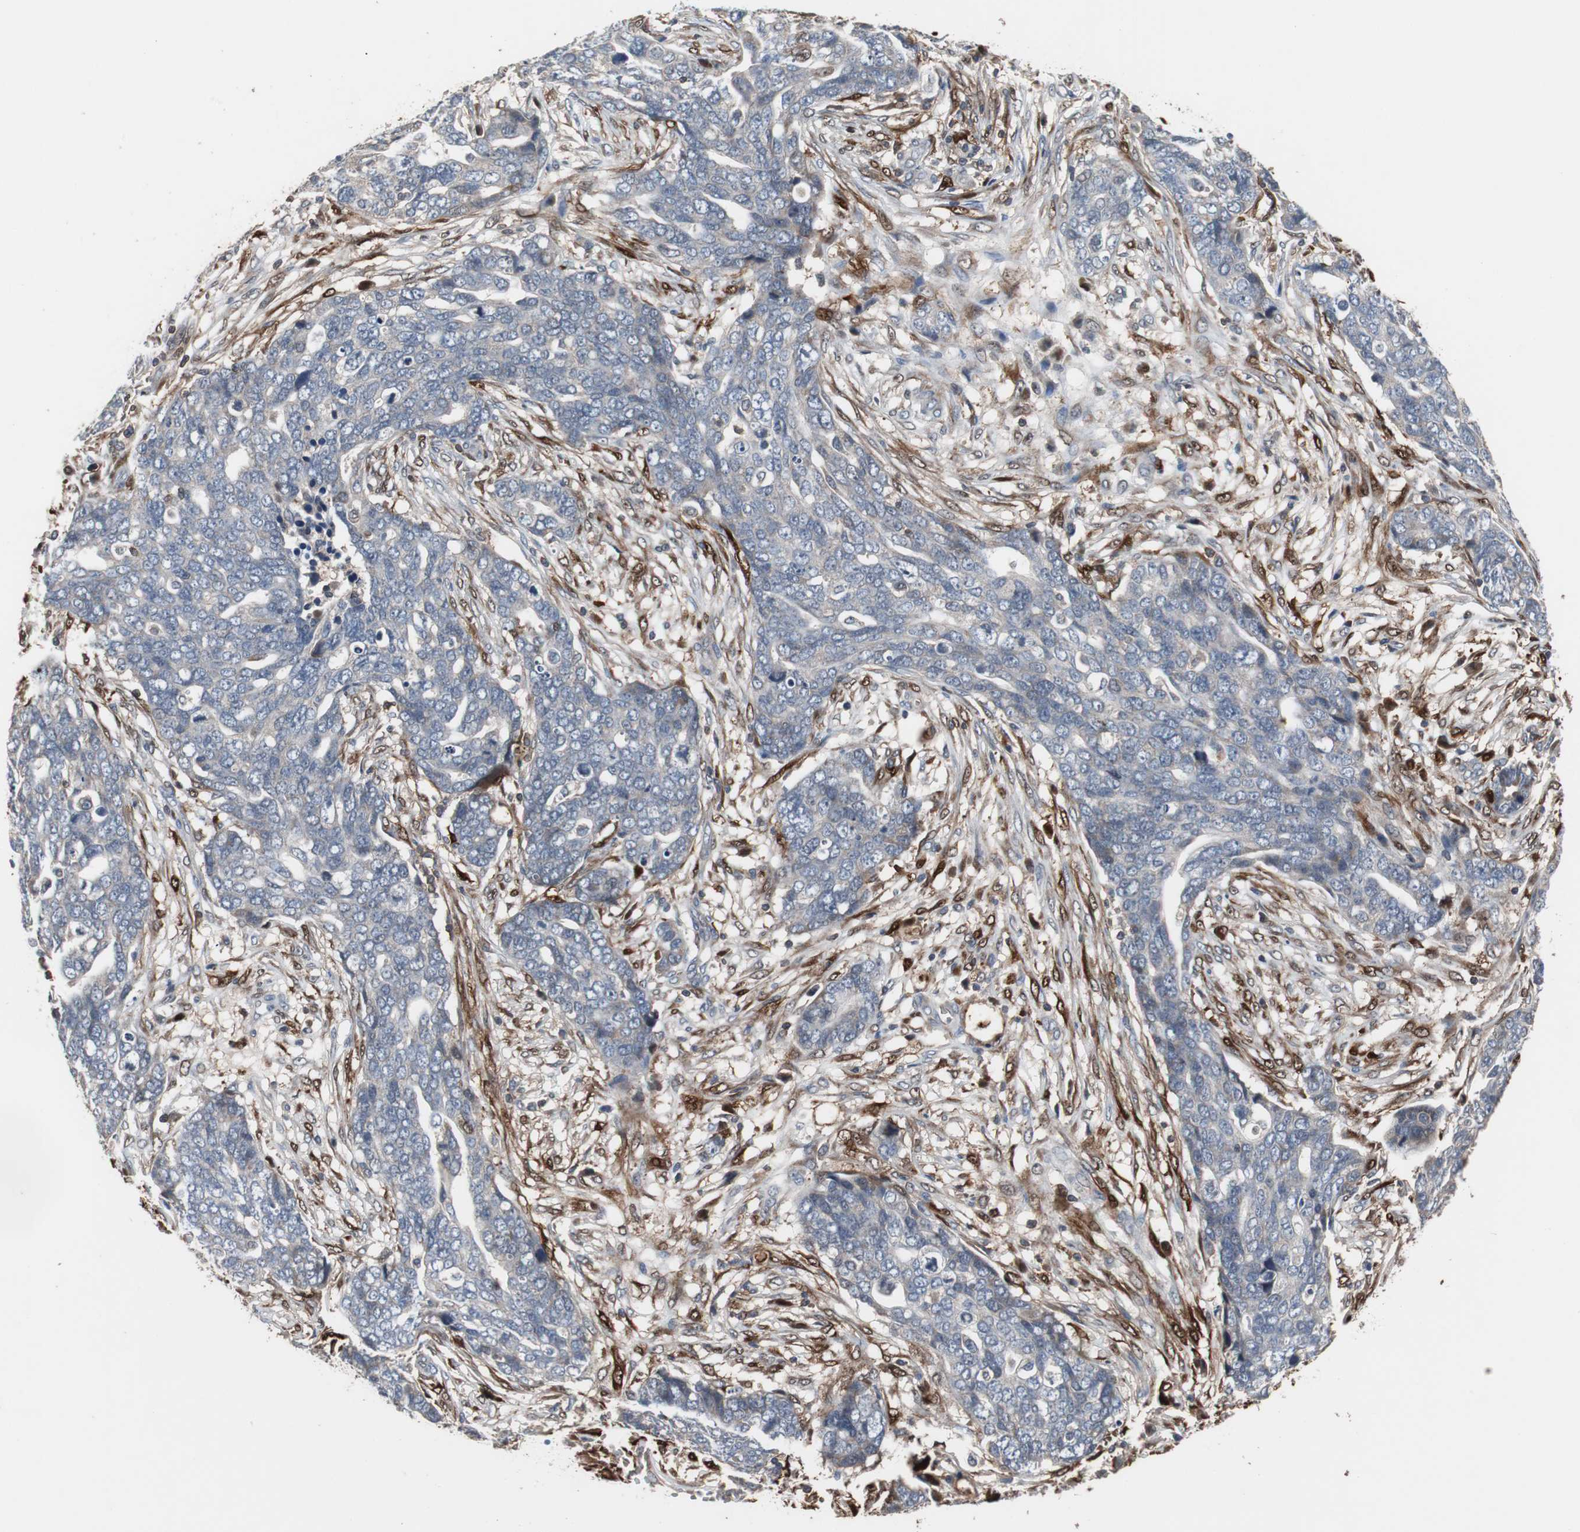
{"staining": {"intensity": "negative", "quantity": "none", "location": "none"}, "tissue": "ovarian cancer", "cell_type": "Tumor cells", "image_type": "cancer", "snomed": [{"axis": "morphology", "description": "Normal tissue, NOS"}, {"axis": "morphology", "description": "Cystadenocarcinoma, serous, NOS"}, {"axis": "topography", "description": "Fallopian tube"}, {"axis": "topography", "description": "Ovary"}], "caption": "This micrograph is of ovarian cancer (serous cystadenocarcinoma) stained with immunohistochemistry (IHC) to label a protein in brown with the nuclei are counter-stained blue. There is no expression in tumor cells. Brightfield microscopy of immunohistochemistry stained with DAB (brown) and hematoxylin (blue), captured at high magnification.", "gene": "CALB2", "patient": {"sex": "female", "age": 56}}